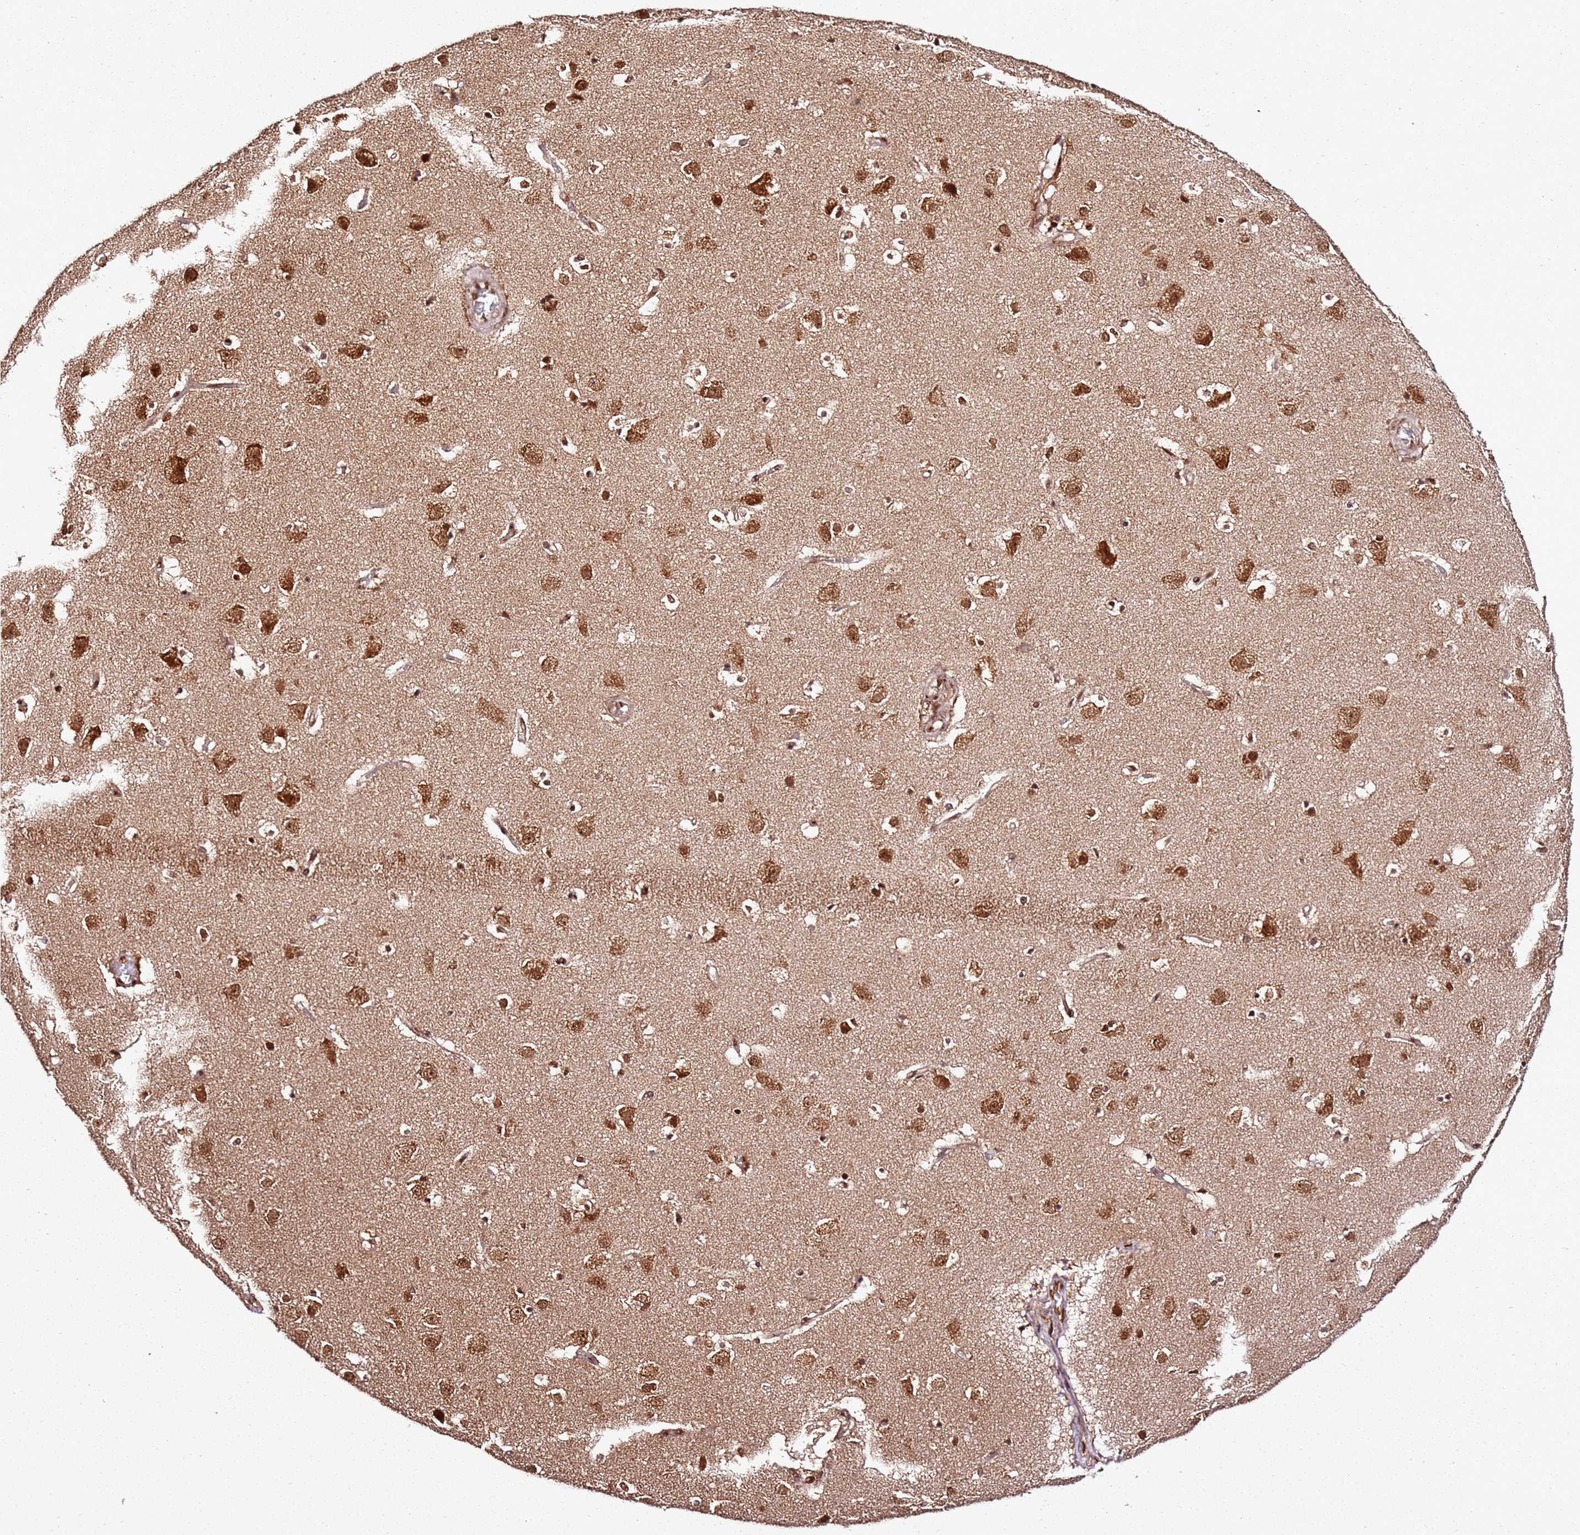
{"staining": {"intensity": "strong", "quantity": ">75%", "location": "nuclear"}, "tissue": "cerebral cortex", "cell_type": "Endothelial cells", "image_type": "normal", "snomed": [{"axis": "morphology", "description": "Normal tissue, NOS"}, {"axis": "topography", "description": "Cerebral cortex"}], "caption": "High-power microscopy captured an immunohistochemistry (IHC) photomicrograph of benign cerebral cortex, revealing strong nuclear staining in about >75% of endothelial cells.", "gene": "XRN2", "patient": {"sex": "male", "age": 54}}